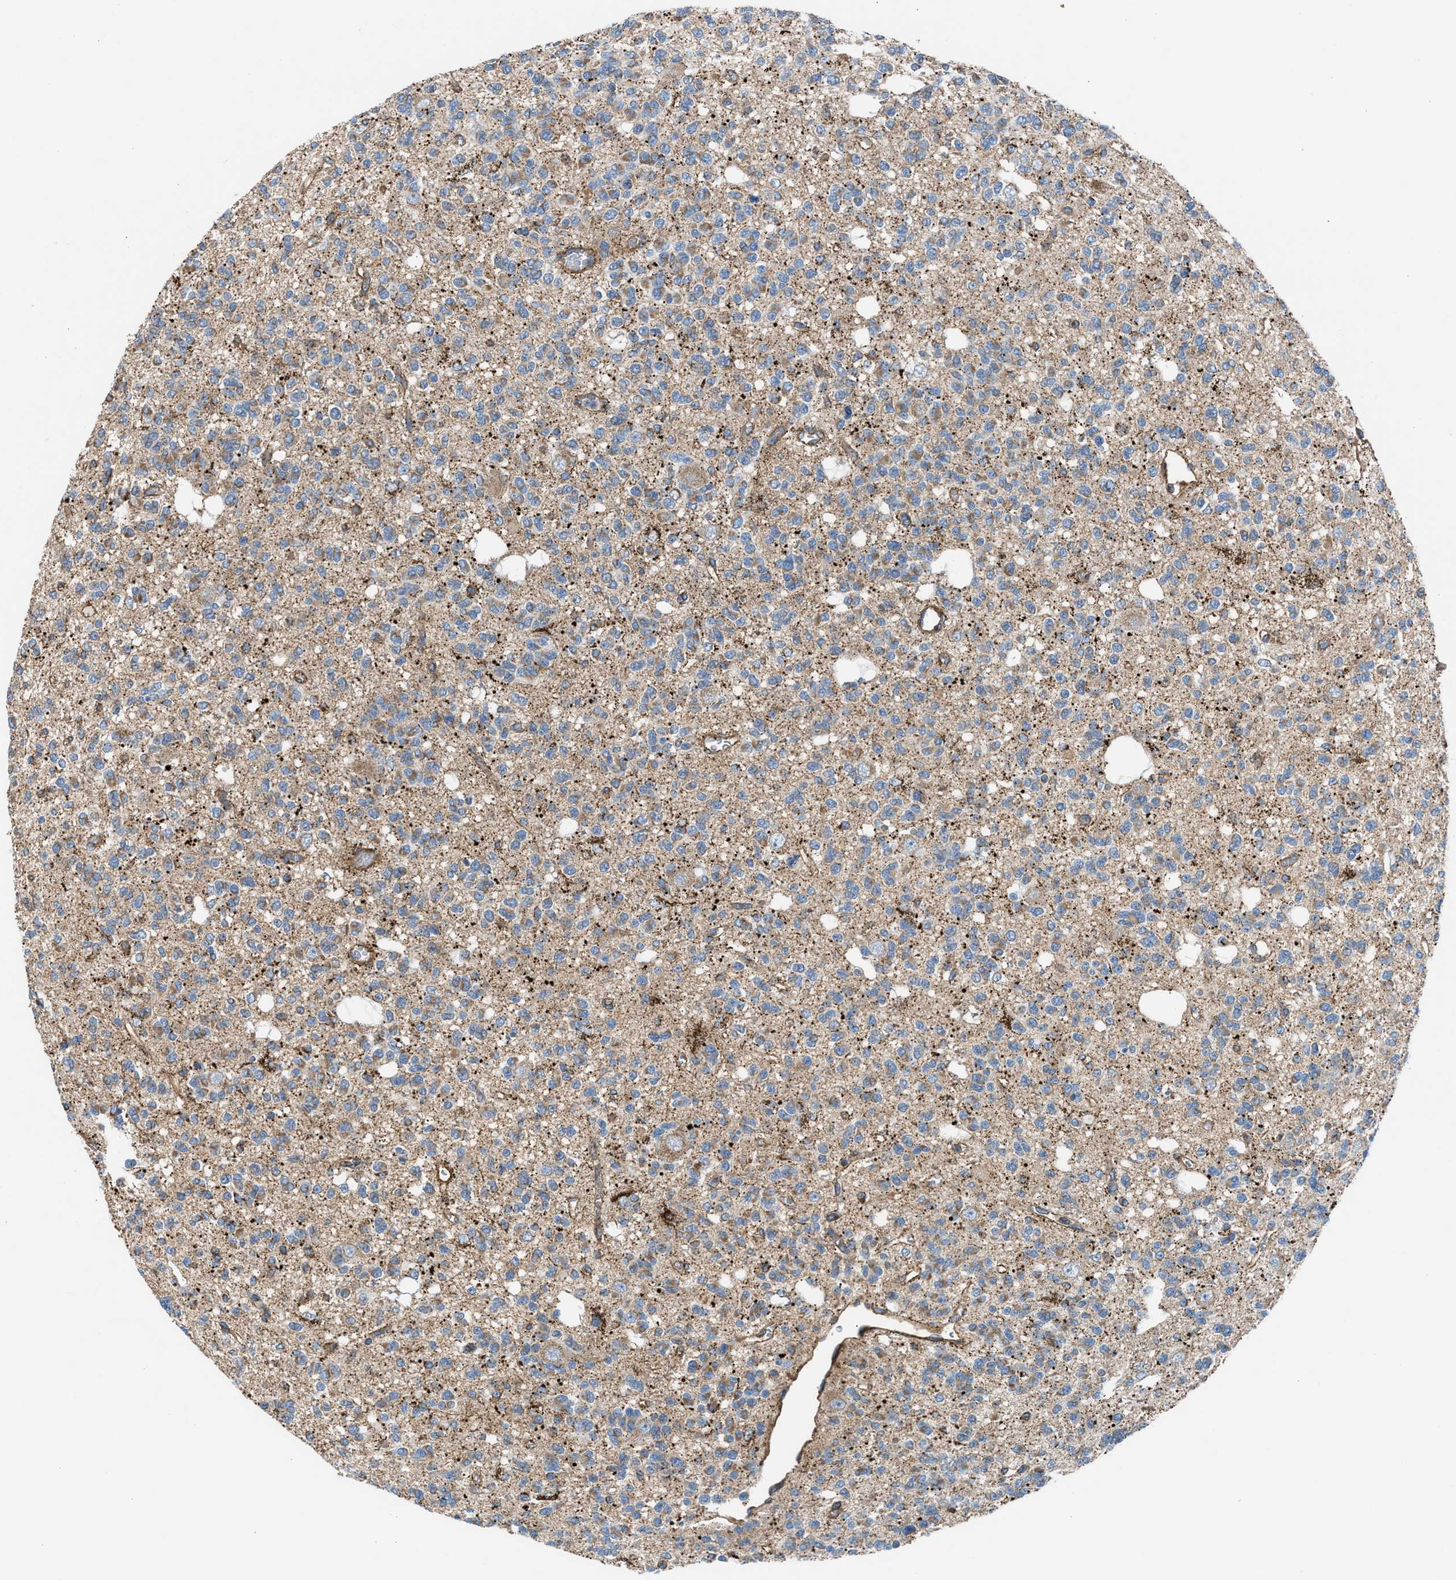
{"staining": {"intensity": "weak", "quantity": "25%-75%", "location": "cytoplasmic/membranous"}, "tissue": "glioma", "cell_type": "Tumor cells", "image_type": "cancer", "snomed": [{"axis": "morphology", "description": "Glioma, malignant, Low grade"}, {"axis": "topography", "description": "Brain"}], "caption": "Human glioma stained for a protein (brown) exhibits weak cytoplasmic/membranous positive staining in about 25%-75% of tumor cells.", "gene": "SLC10A3", "patient": {"sex": "male", "age": 38}}